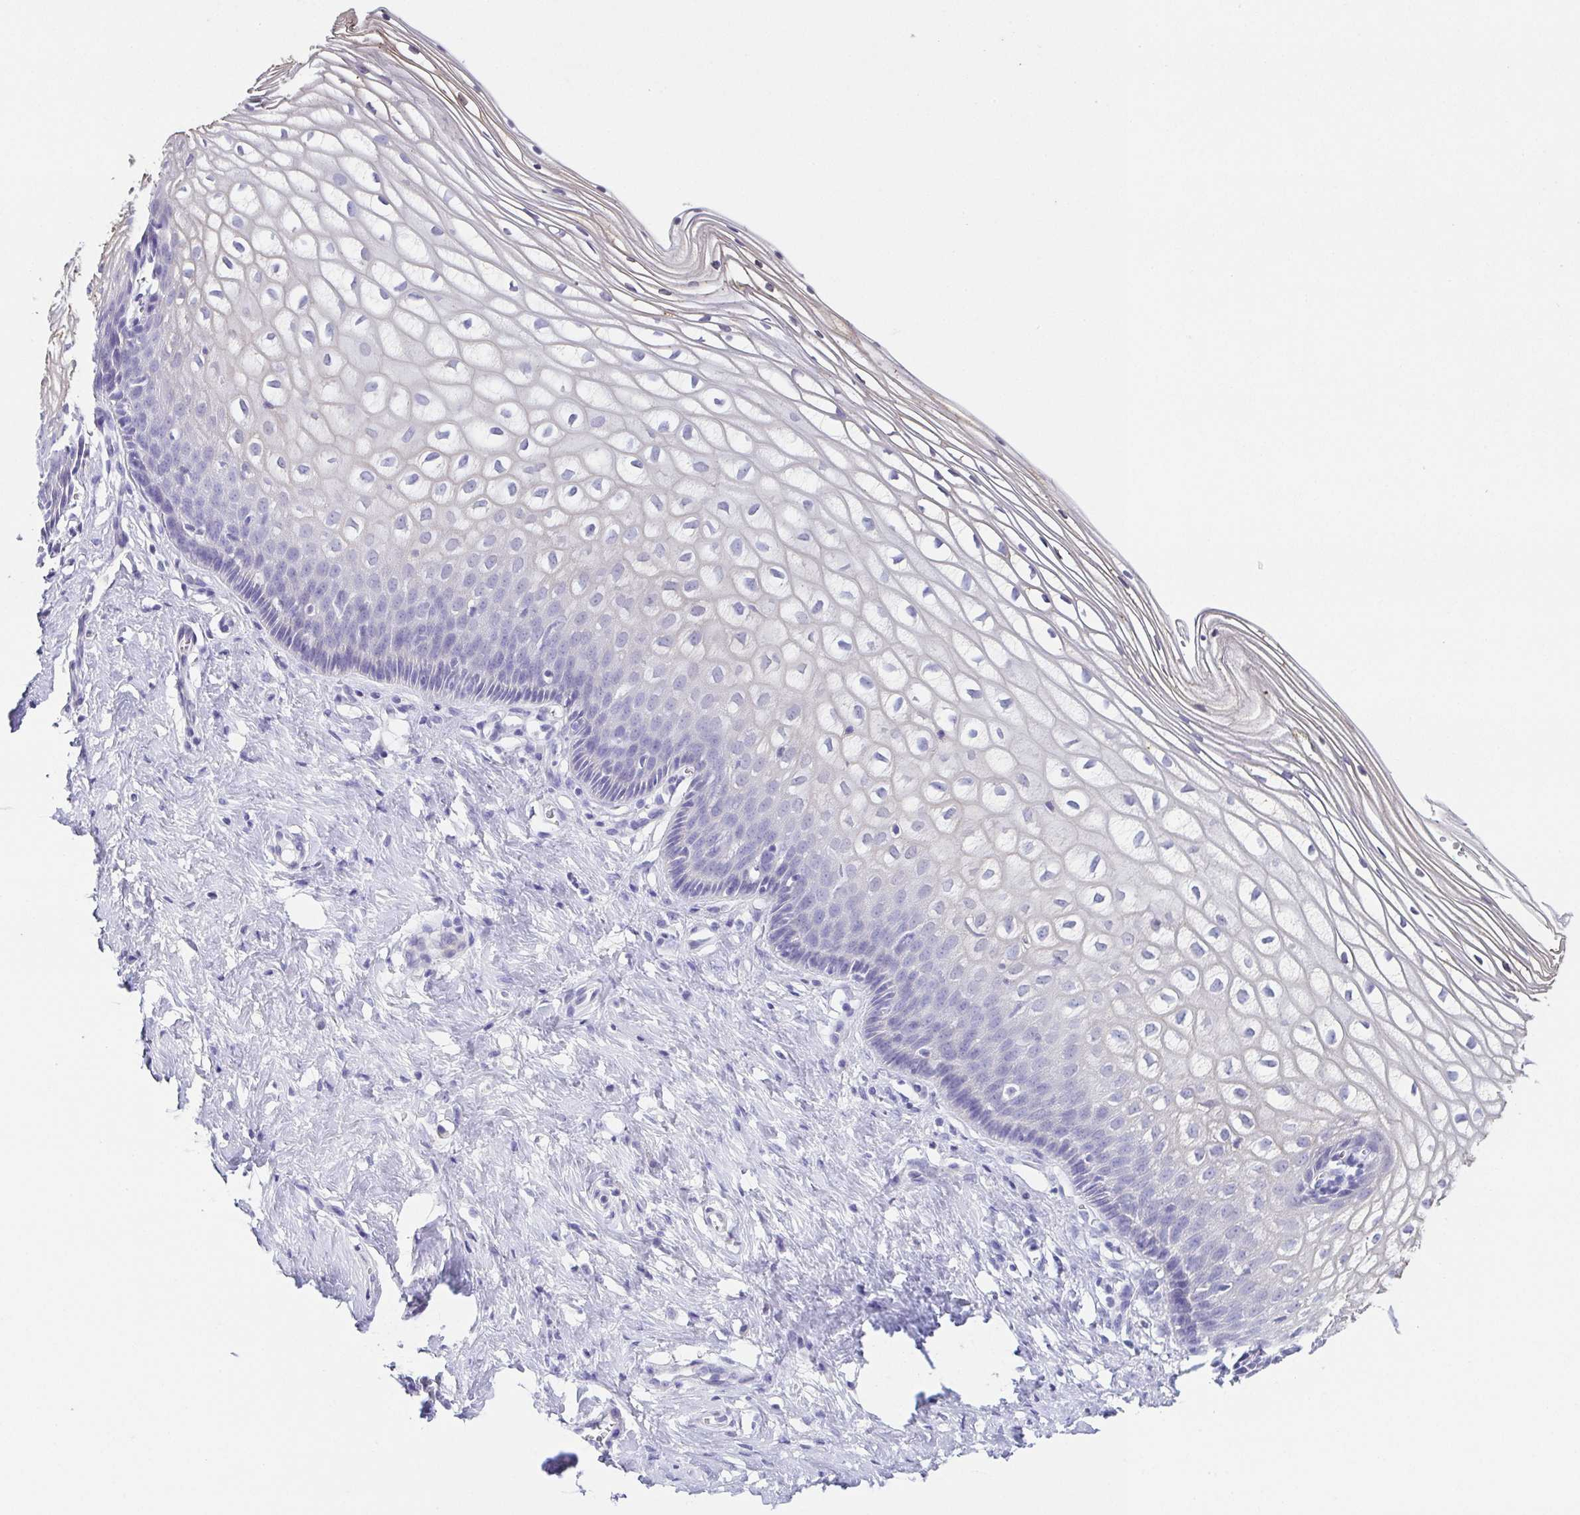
{"staining": {"intensity": "negative", "quantity": "none", "location": "none"}, "tissue": "cervix", "cell_type": "Glandular cells", "image_type": "normal", "snomed": [{"axis": "morphology", "description": "Normal tissue, NOS"}, {"axis": "topography", "description": "Cervix"}], "caption": "IHC of unremarkable human cervix reveals no expression in glandular cells.", "gene": "HAPLN2", "patient": {"sex": "female", "age": 36}}